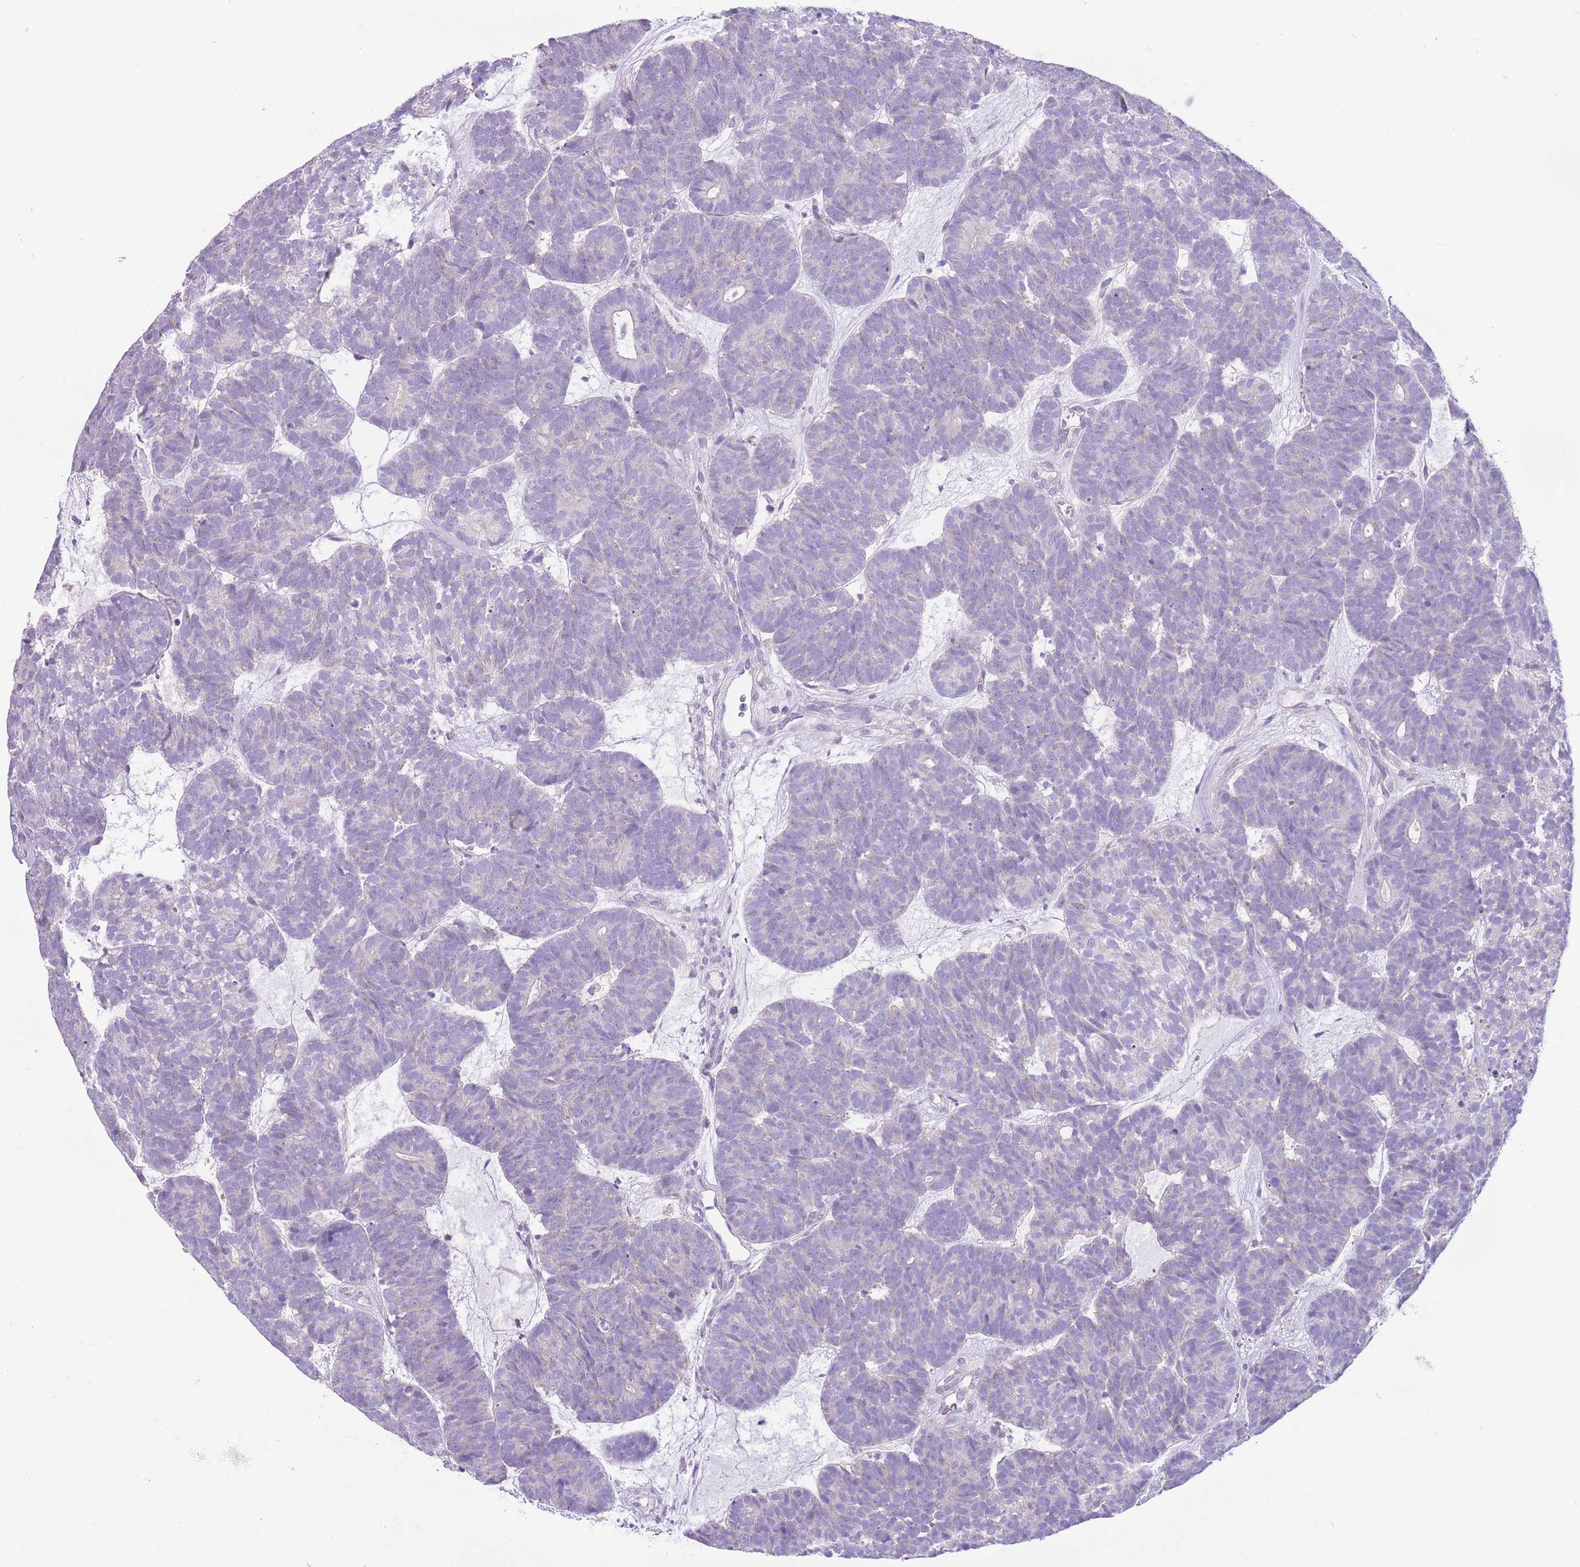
{"staining": {"intensity": "negative", "quantity": "none", "location": "none"}, "tissue": "head and neck cancer", "cell_type": "Tumor cells", "image_type": "cancer", "snomed": [{"axis": "morphology", "description": "Adenocarcinoma, NOS"}, {"axis": "topography", "description": "Head-Neck"}], "caption": "The image exhibits no staining of tumor cells in head and neck cancer (adenocarcinoma).", "gene": "ZNF697", "patient": {"sex": "female", "age": 81}}